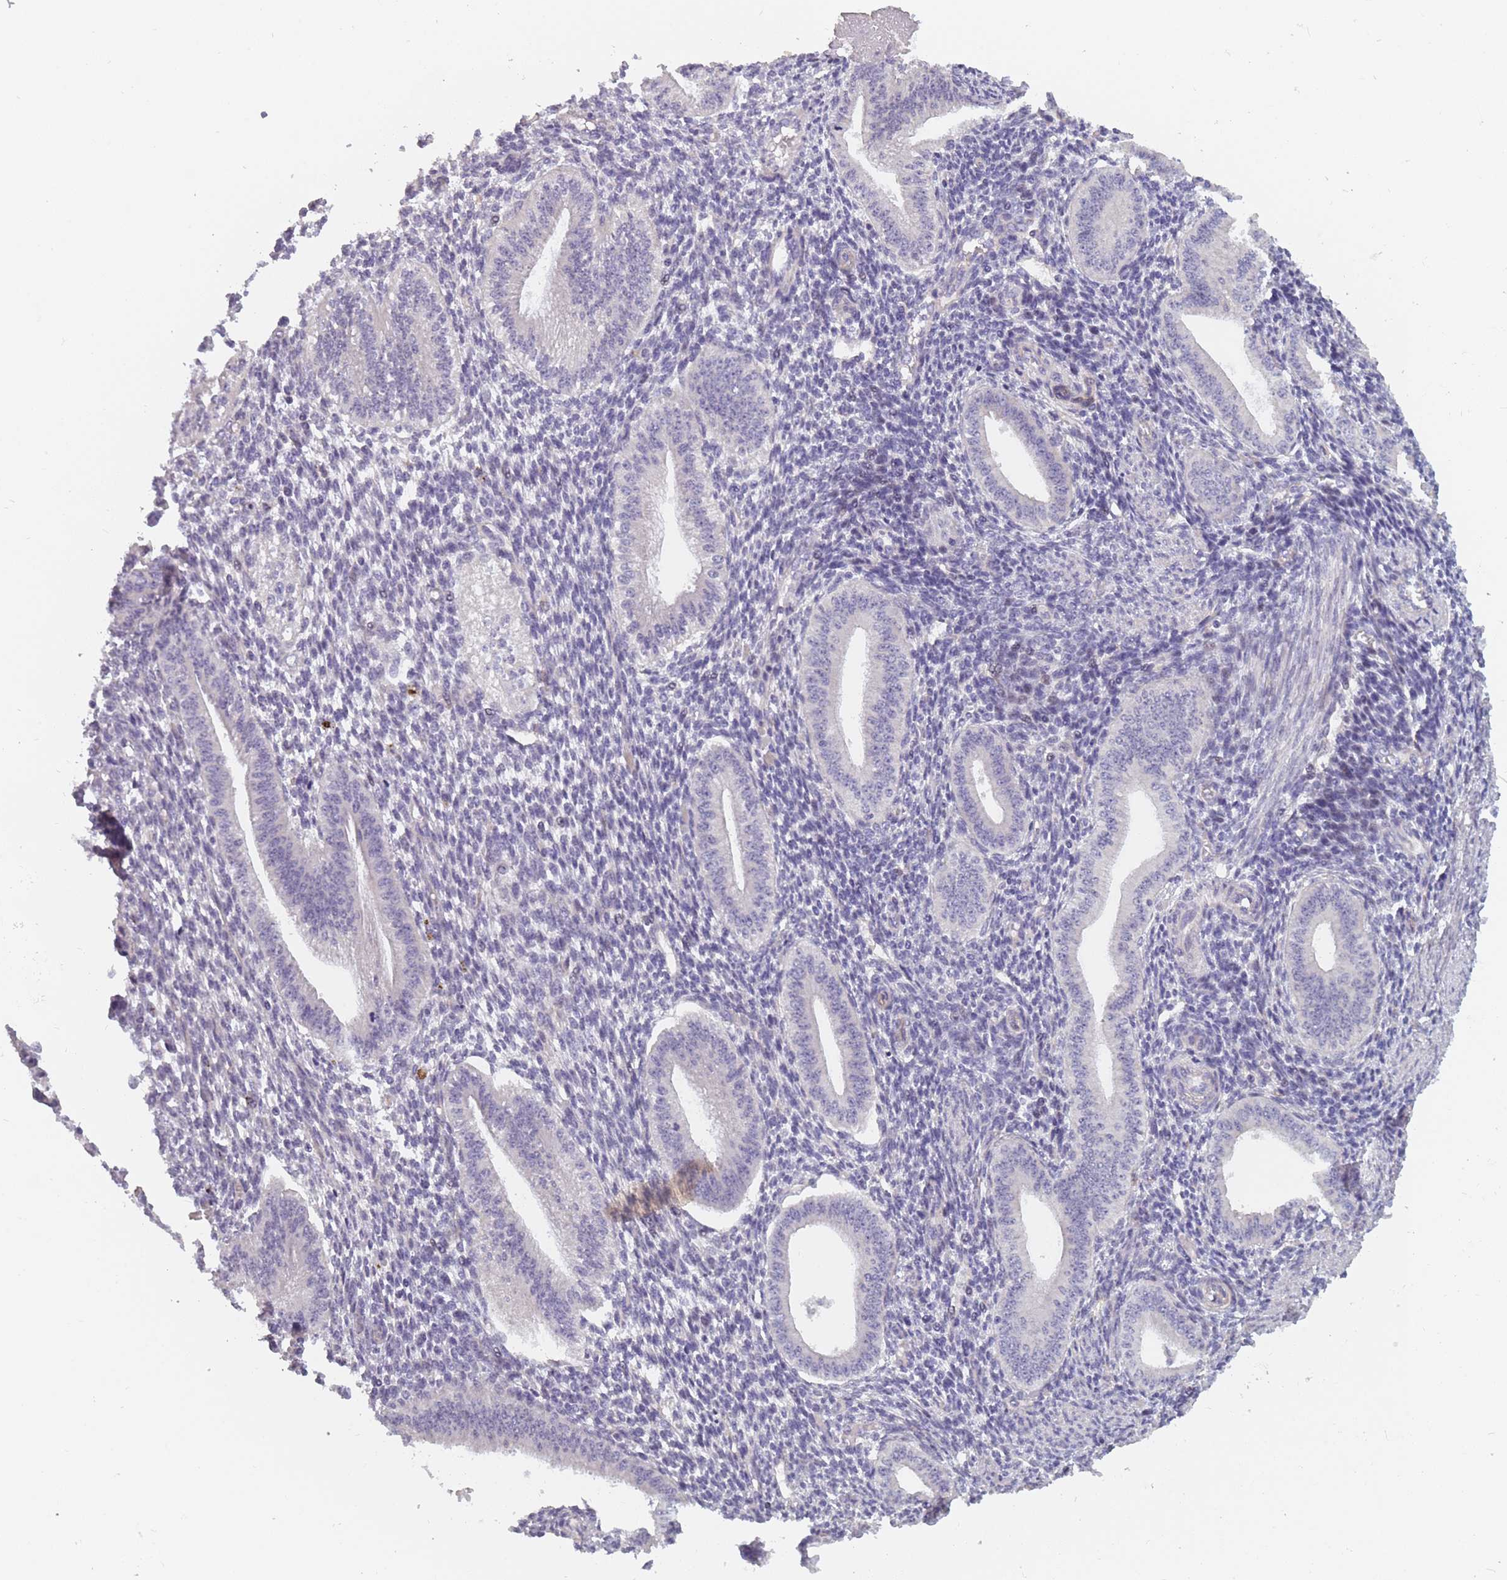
{"staining": {"intensity": "negative", "quantity": "none", "location": "none"}, "tissue": "endometrium", "cell_type": "Cells in endometrial stroma", "image_type": "normal", "snomed": [{"axis": "morphology", "description": "Normal tissue, NOS"}, {"axis": "topography", "description": "Endometrium"}], "caption": "The photomicrograph shows no significant staining in cells in endometrial stroma of endometrium.", "gene": "FAM83F", "patient": {"sex": "female", "age": 34}}